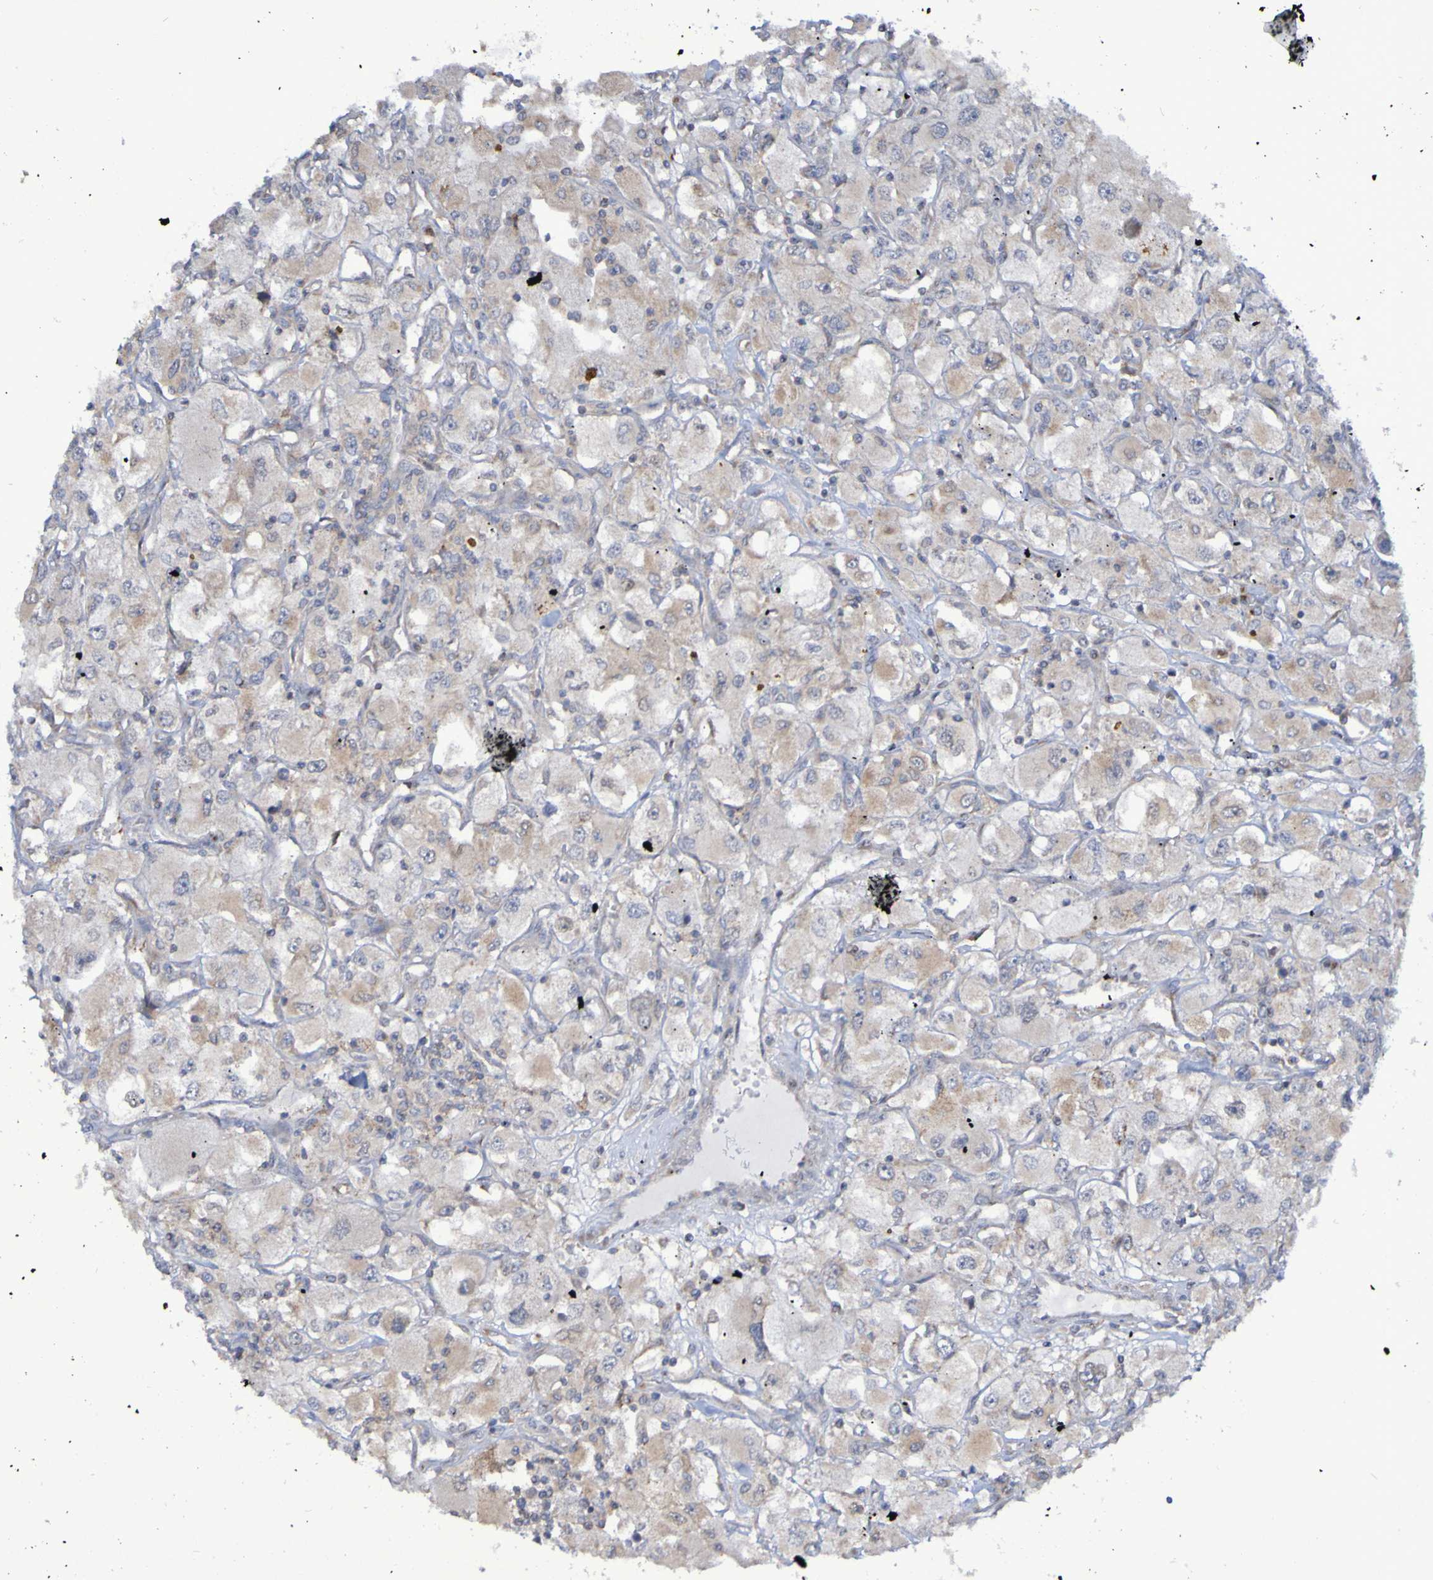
{"staining": {"intensity": "weak", "quantity": ">75%", "location": "cytoplasmic/membranous"}, "tissue": "renal cancer", "cell_type": "Tumor cells", "image_type": "cancer", "snomed": [{"axis": "morphology", "description": "Adenocarcinoma, NOS"}, {"axis": "topography", "description": "Kidney"}], "caption": "Immunohistochemical staining of adenocarcinoma (renal) exhibits low levels of weak cytoplasmic/membranous protein positivity in about >75% of tumor cells. The staining was performed using DAB (3,3'-diaminobenzidine), with brown indicating positive protein expression. Nuclei are stained blue with hematoxylin.", "gene": "LMBRD2", "patient": {"sex": "female", "age": 52}}